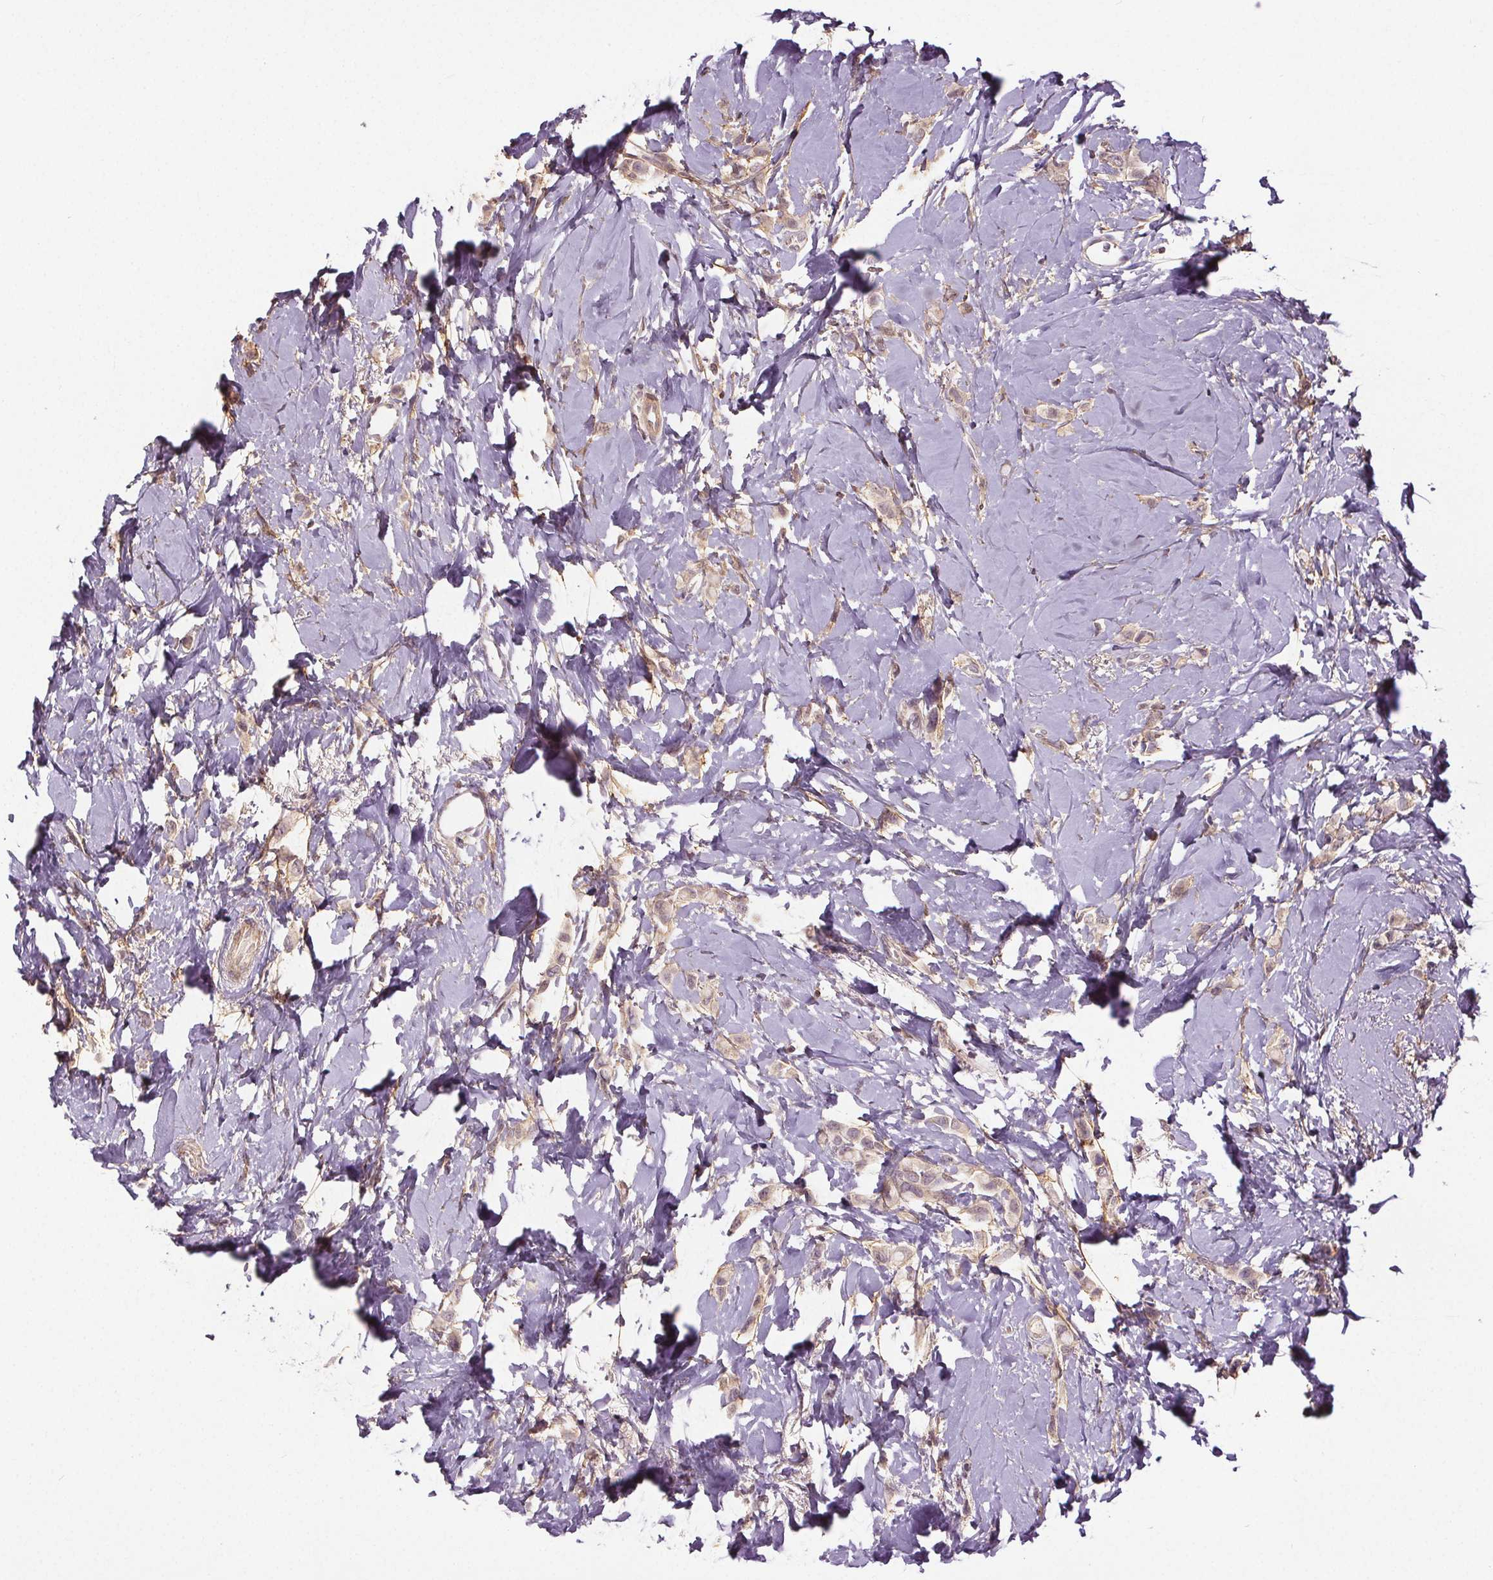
{"staining": {"intensity": "negative", "quantity": "none", "location": "none"}, "tissue": "breast cancer", "cell_type": "Tumor cells", "image_type": "cancer", "snomed": [{"axis": "morphology", "description": "Lobular carcinoma"}, {"axis": "topography", "description": "Breast"}], "caption": "This is an IHC micrograph of human breast cancer. There is no positivity in tumor cells.", "gene": "EPHB3", "patient": {"sex": "female", "age": 66}}